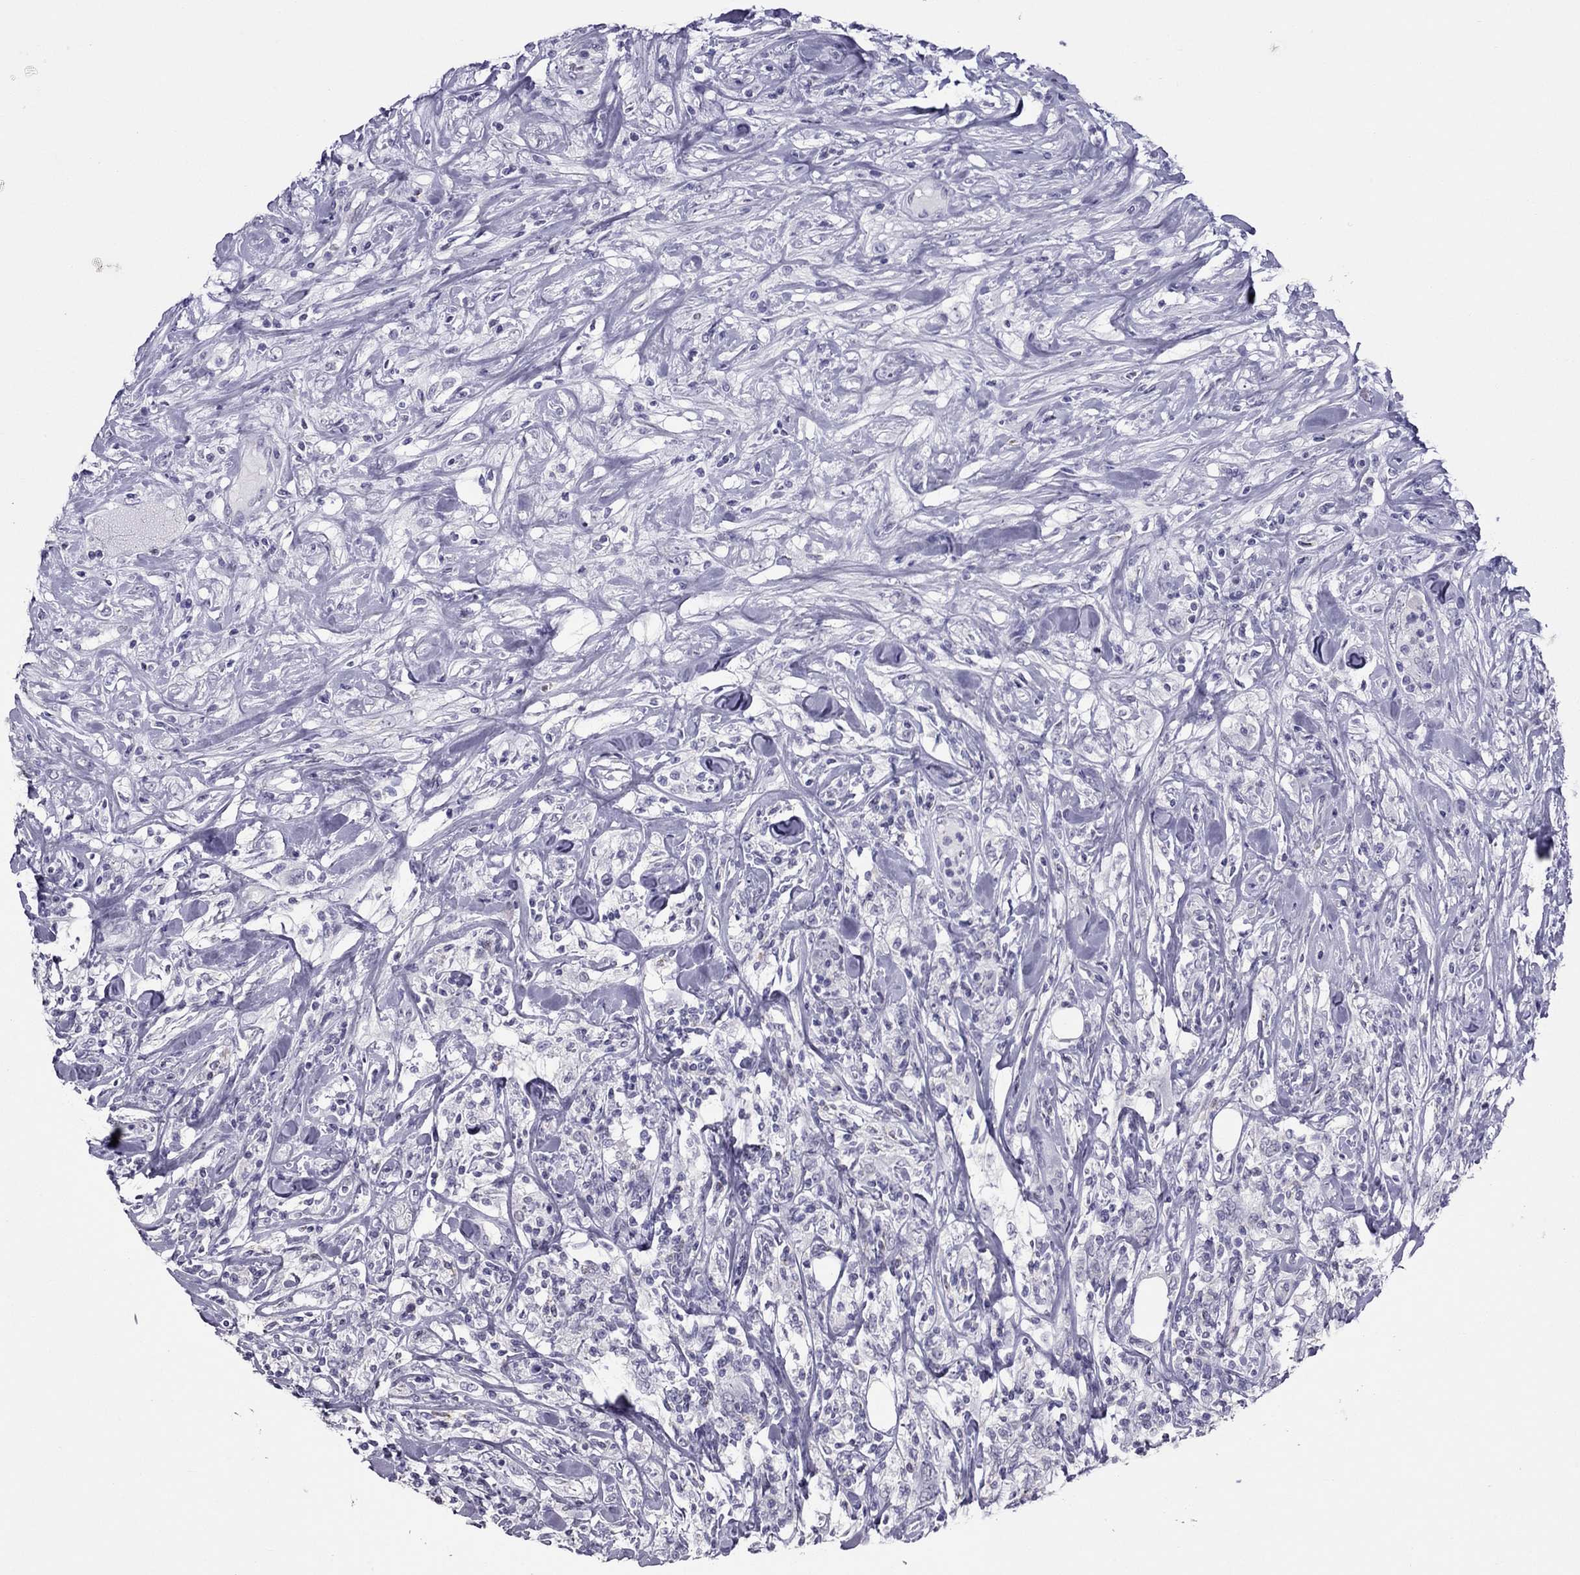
{"staining": {"intensity": "negative", "quantity": "none", "location": "none"}, "tissue": "lymphoma", "cell_type": "Tumor cells", "image_type": "cancer", "snomed": [{"axis": "morphology", "description": "Malignant lymphoma, non-Hodgkin's type, High grade"}, {"axis": "topography", "description": "Lymph node"}], "caption": "High magnification brightfield microscopy of lymphoma stained with DAB (3,3'-diaminobenzidine) (brown) and counterstained with hematoxylin (blue): tumor cells show no significant staining.", "gene": "TEX14", "patient": {"sex": "female", "age": 84}}